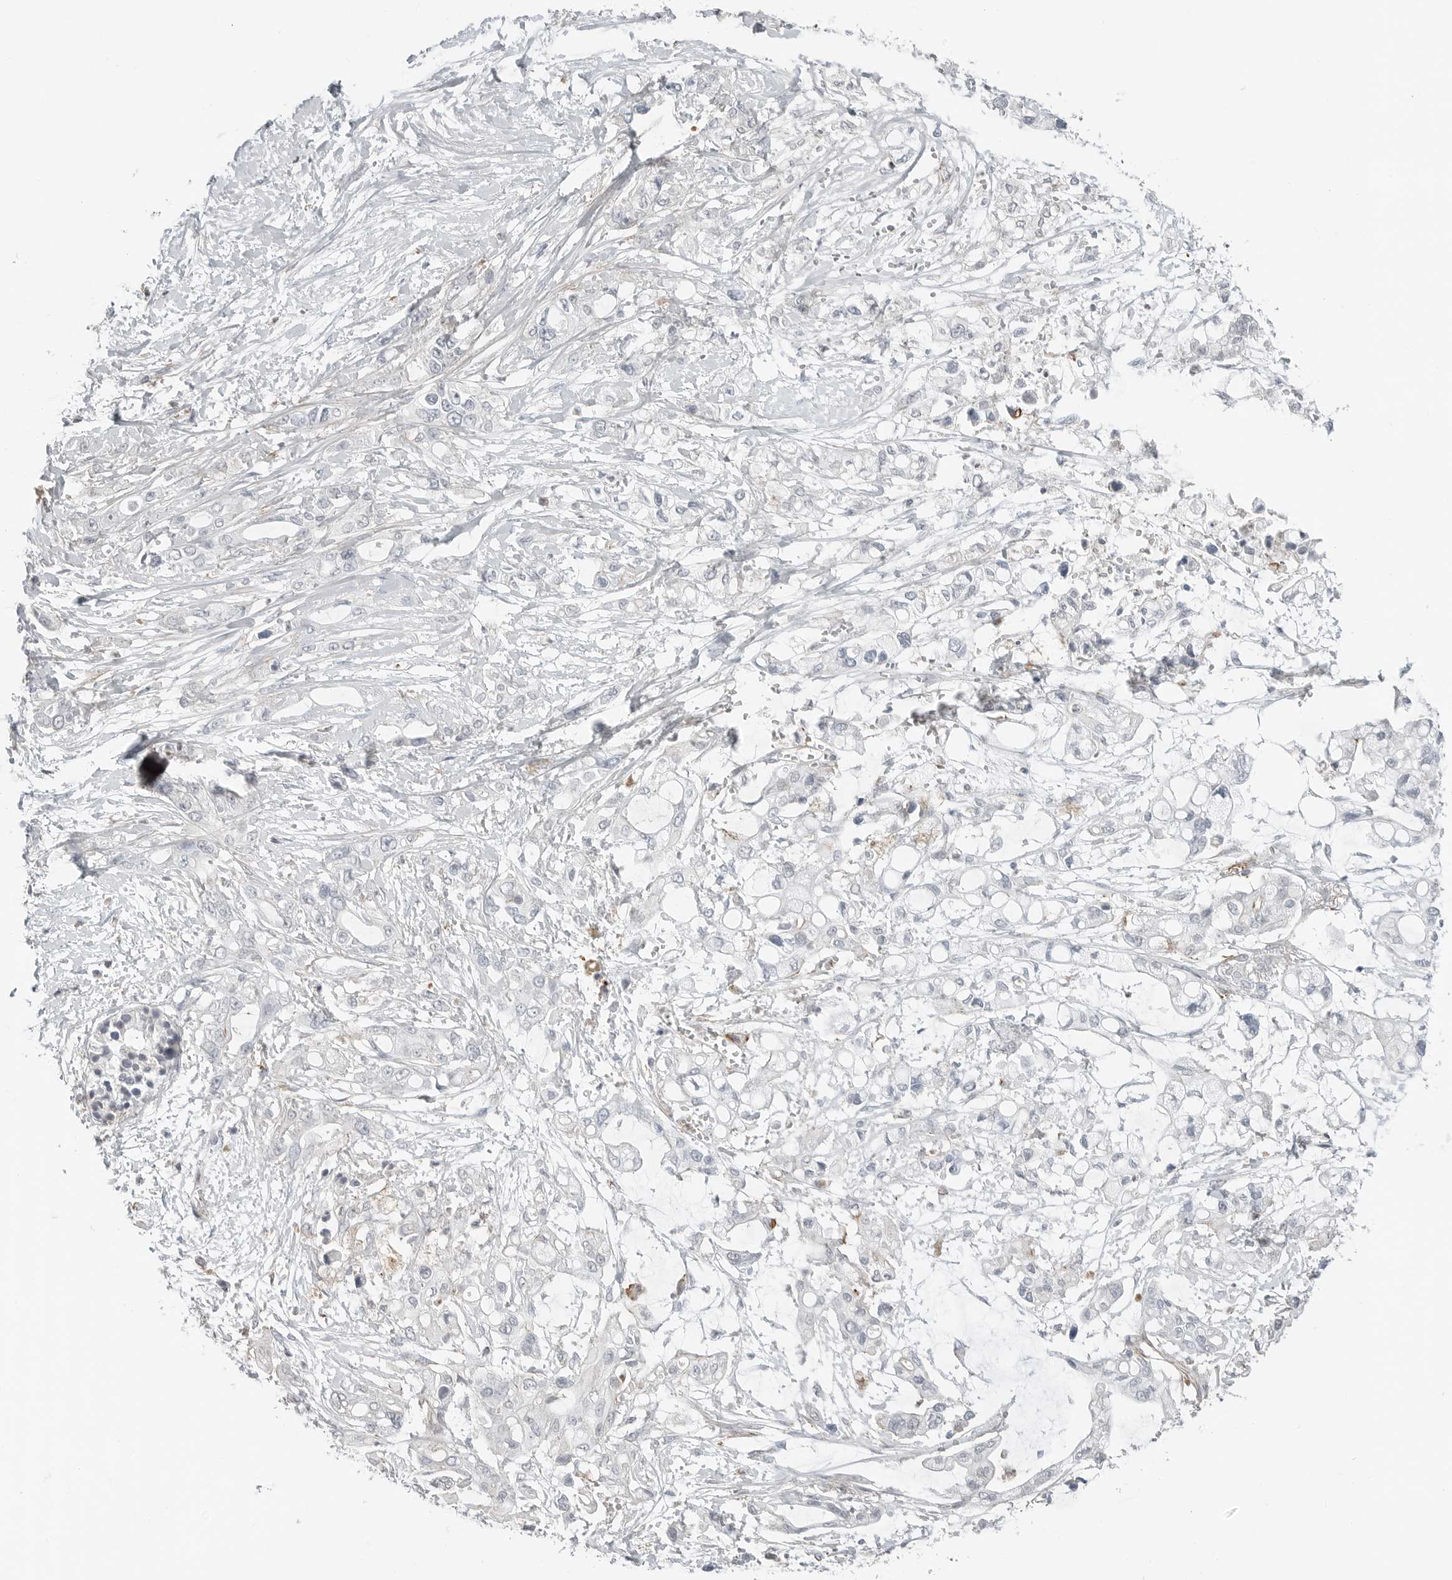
{"staining": {"intensity": "negative", "quantity": "none", "location": "none"}, "tissue": "pancreatic cancer", "cell_type": "Tumor cells", "image_type": "cancer", "snomed": [{"axis": "morphology", "description": "Adenocarcinoma, NOS"}, {"axis": "topography", "description": "Pancreas"}], "caption": "Immunohistochemical staining of human pancreatic adenocarcinoma shows no significant staining in tumor cells.", "gene": "LEFTY2", "patient": {"sex": "male", "age": 68}}